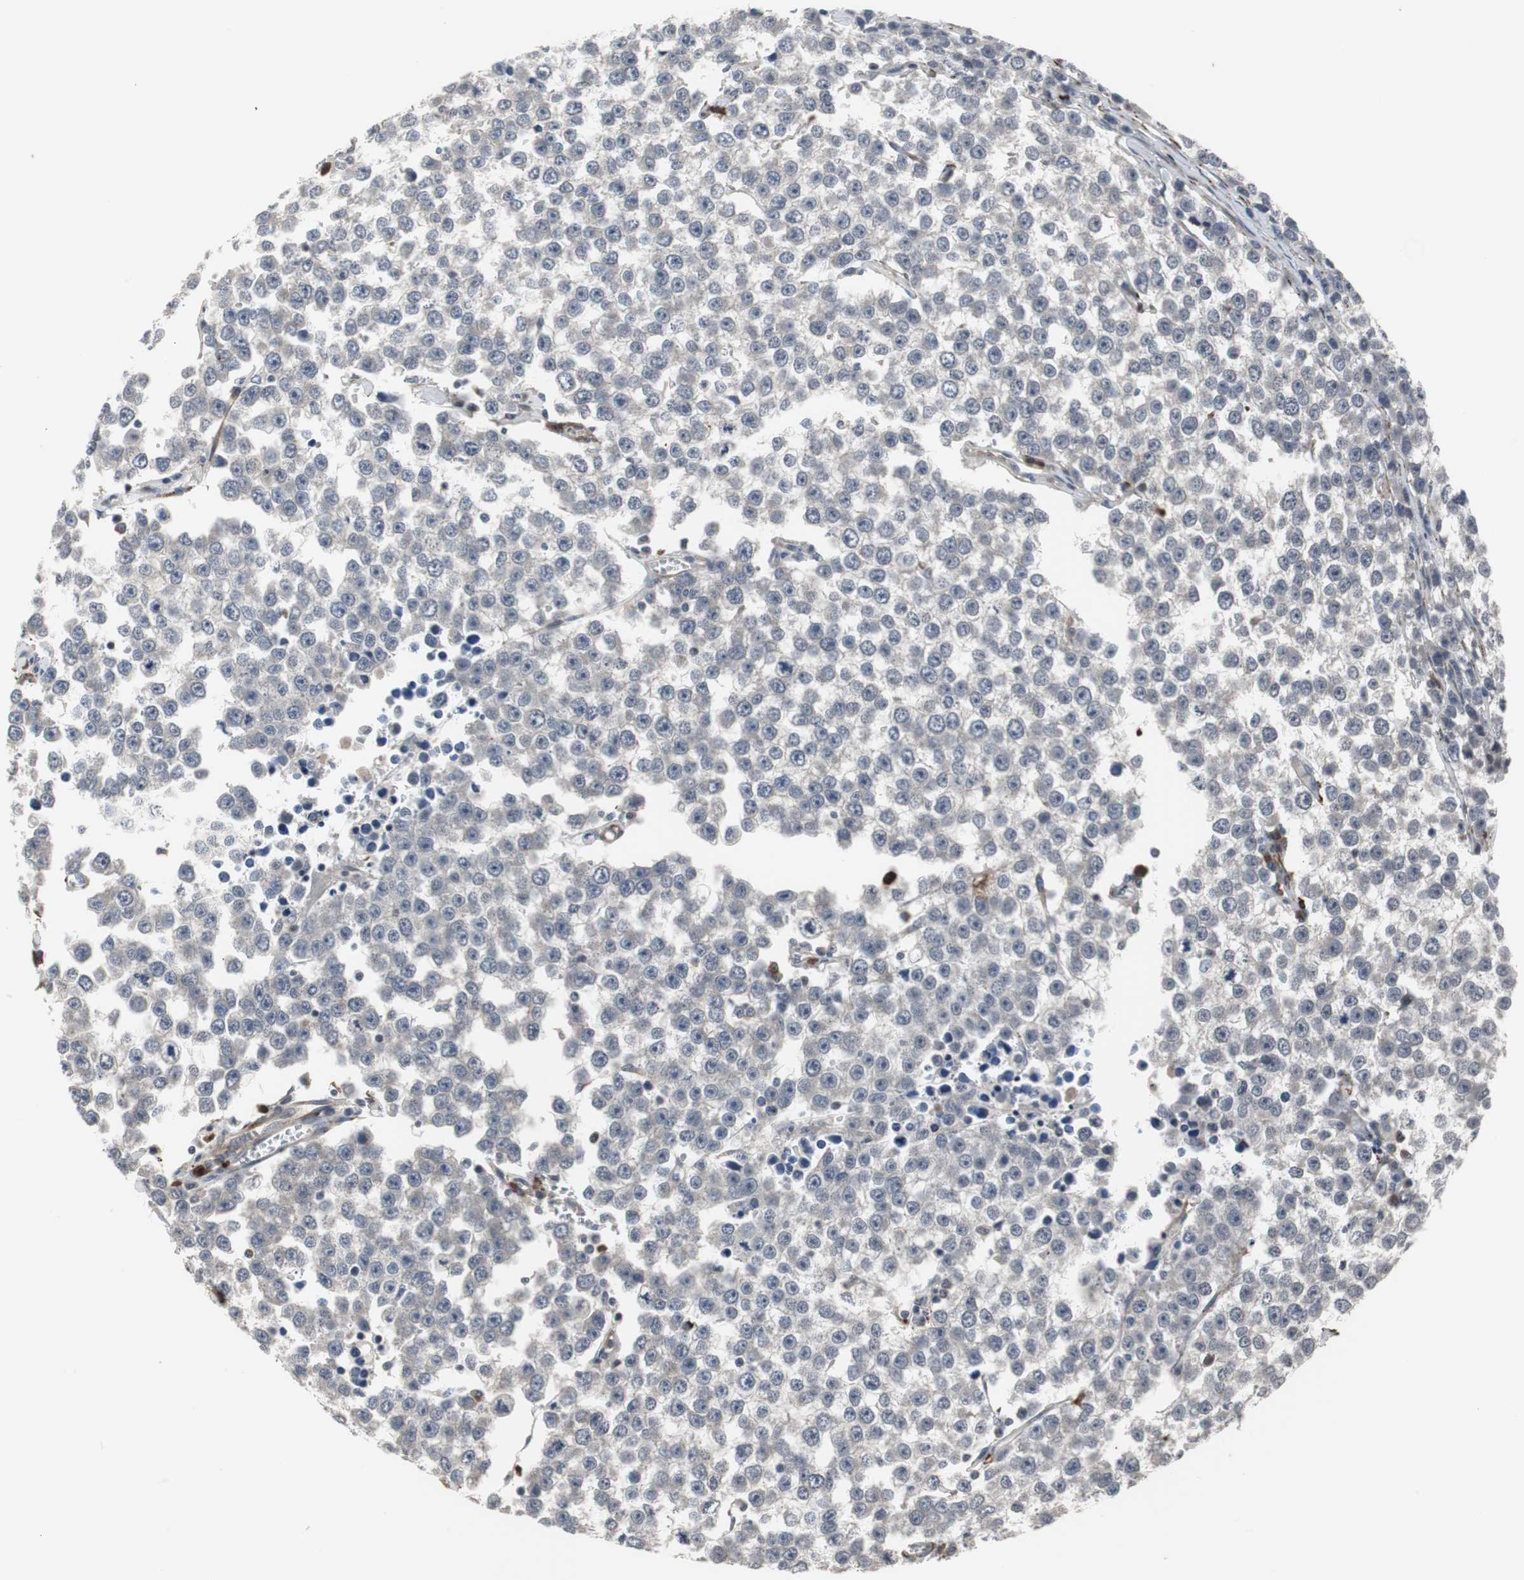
{"staining": {"intensity": "negative", "quantity": "none", "location": "none"}, "tissue": "testis cancer", "cell_type": "Tumor cells", "image_type": "cancer", "snomed": [{"axis": "morphology", "description": "Seminoma, NOS"}, {"axis": "morphology", "description": "Carcinoma, Embryonal, NOS"}, {"axis": "topography", "description": "Testis"}], "caption": "The immunohistochemistry (IHC) image has no significant positivity in tumor cells of testis cancer (embryonal carcinoma) tissue.", "gene": "CRADD", "patient": {"sex": "male", "age": 52}}